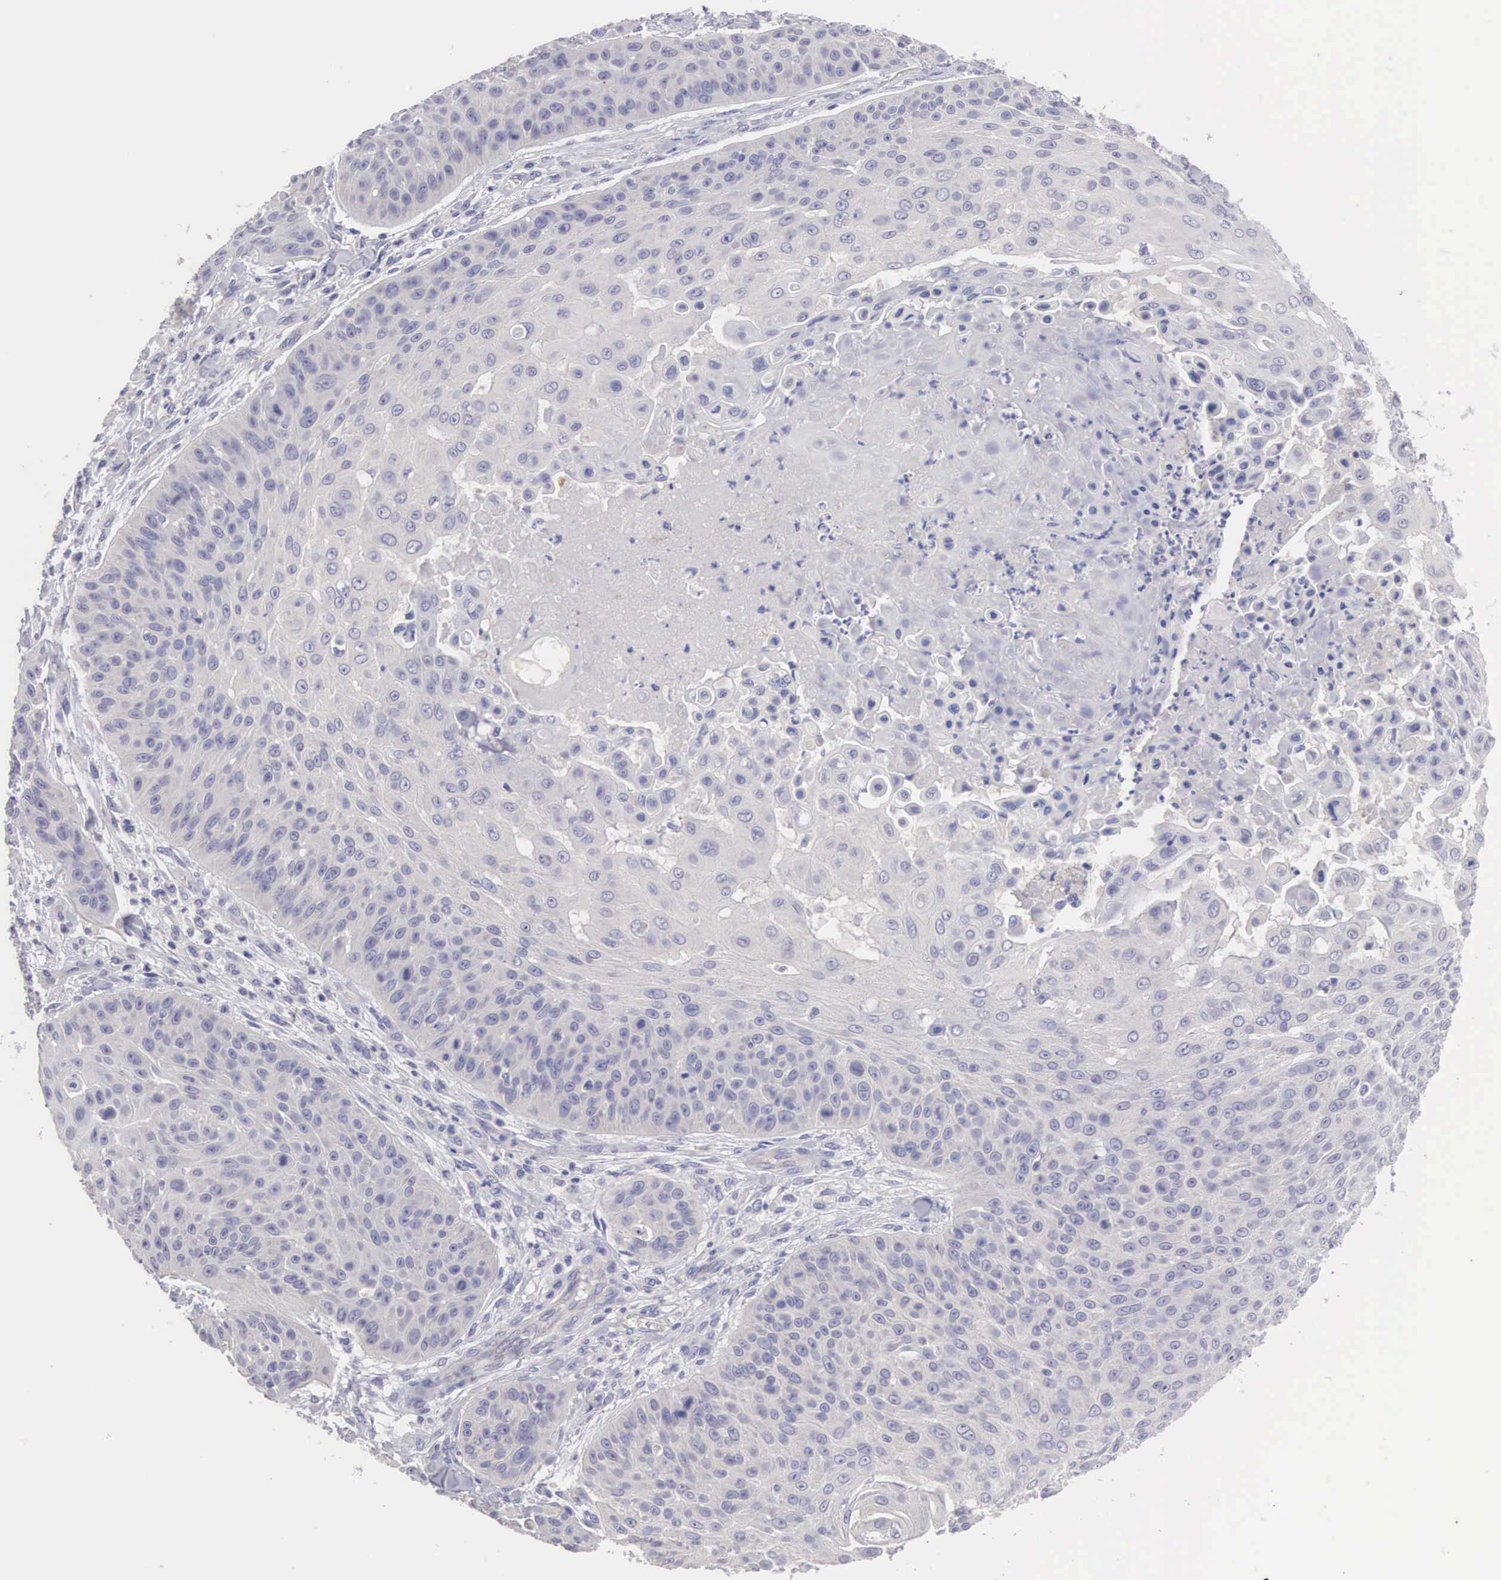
{"staining": {"intensity": "negative", "quantity": "none", "location": "none"}, "tissue": "skin cancer", "cell_type": "Tumor cells", "image_type": "cancer", "snomed": [{"axis": "morphology", "description": "Squamous cell carcinoma, NOS"}, {"axis": "topography", "description": "Skin"}], "caption": "Tumor cells show no significant expression in skin cancer (squamous cell carcinoma). Nuclei are stained in blue.", "gene": "SLITRK4", "patient": {"sex": "male", "age": 82}}